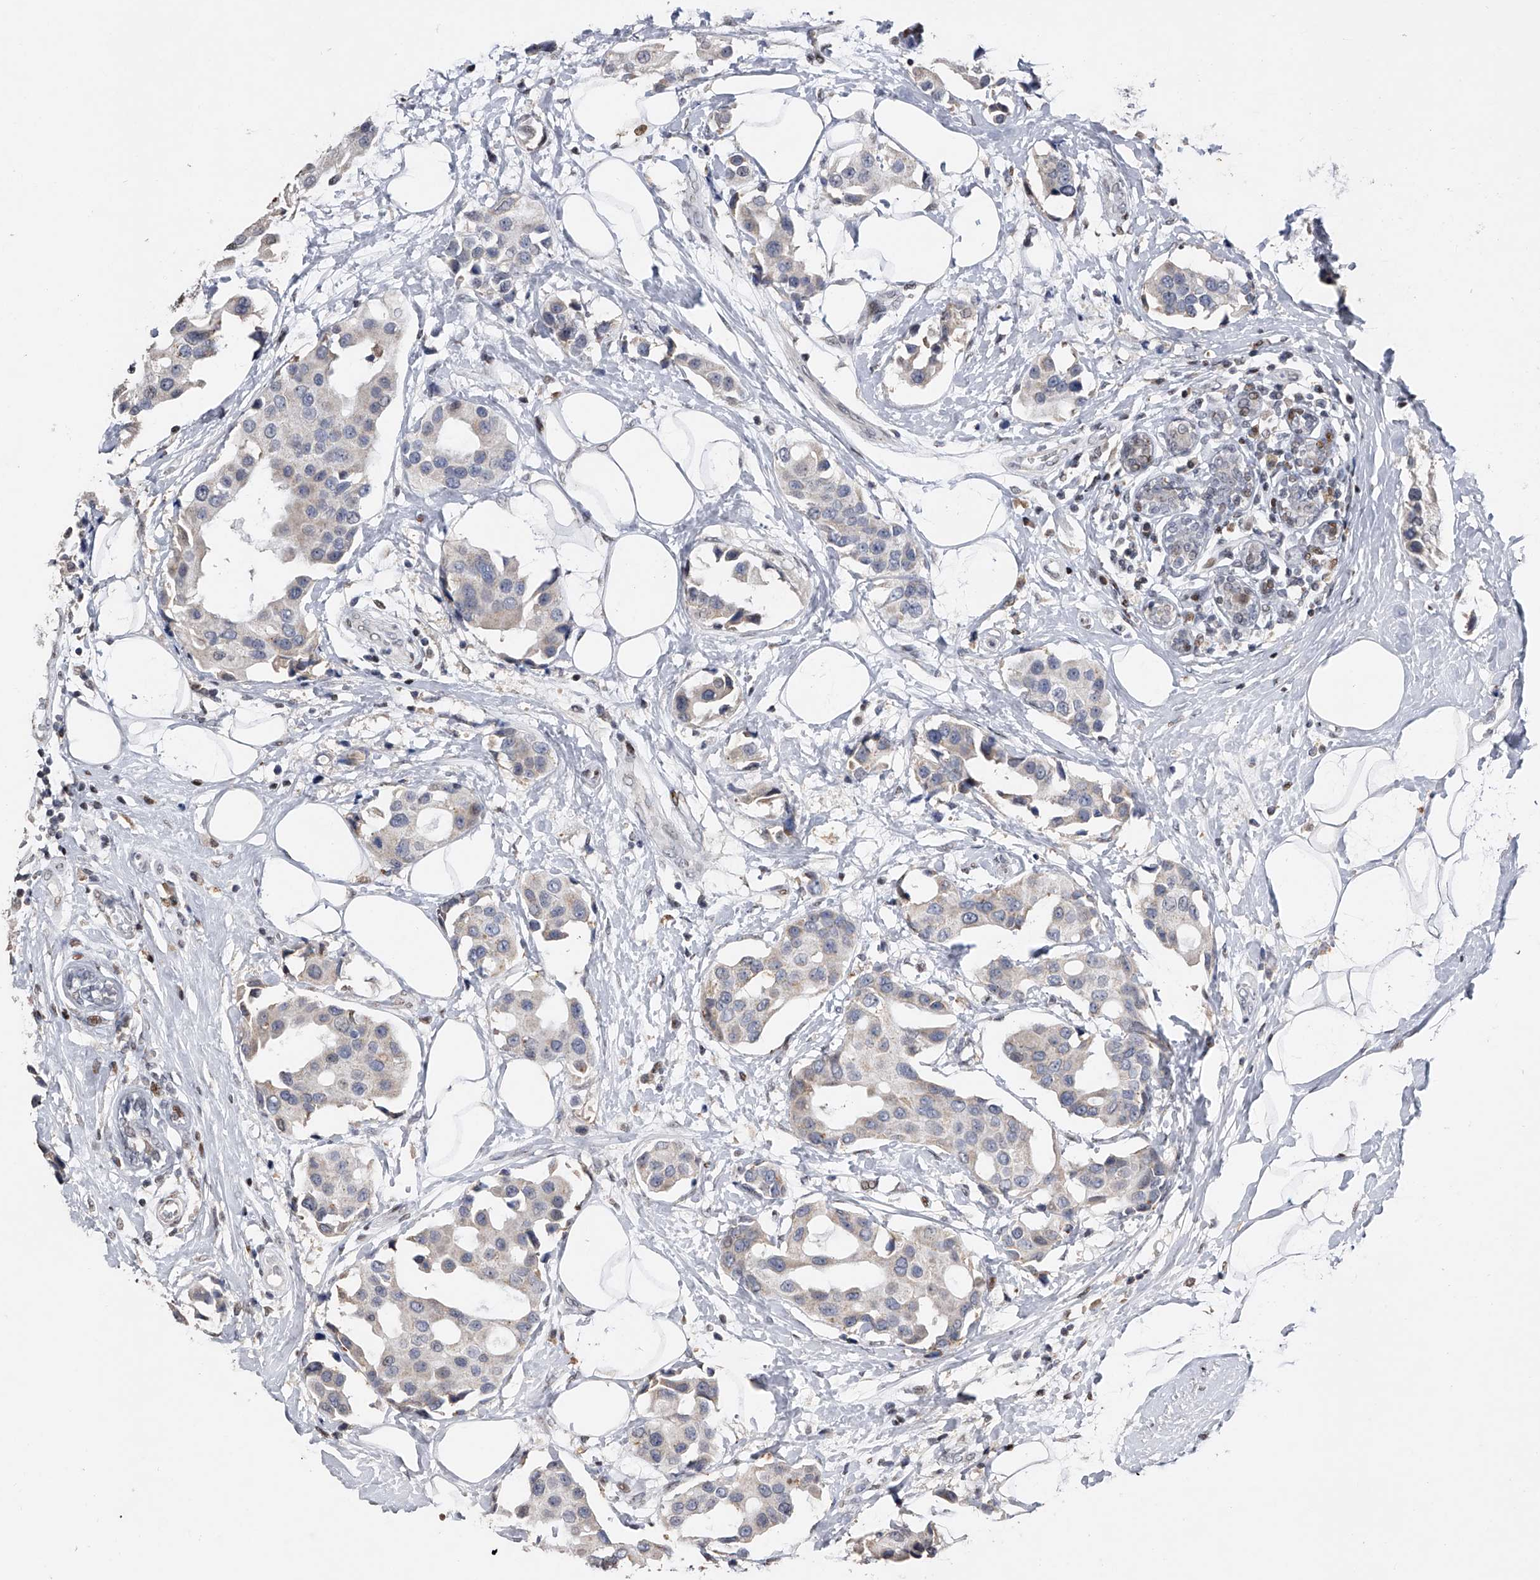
{"staining": {"intensity": "negative", "quantity": "none", "location": "none"}, "tissue": "breast cancer", "cell_type": "Tumor cells", "image_type": "cancer", "snomed": [{"axis": "morphology", "description": "Normal tissue, NOS"}, {"axis": "morphology", "description": "Duct carcinoma"}, {"axis": "topography", "description": "Breast"}], "caption": "The IHC micrograph has no significant staining in tumor cells of breast cancer tissue.", "gene": "RWDD2A", "patient": {"sex": "female", "age": 39}}